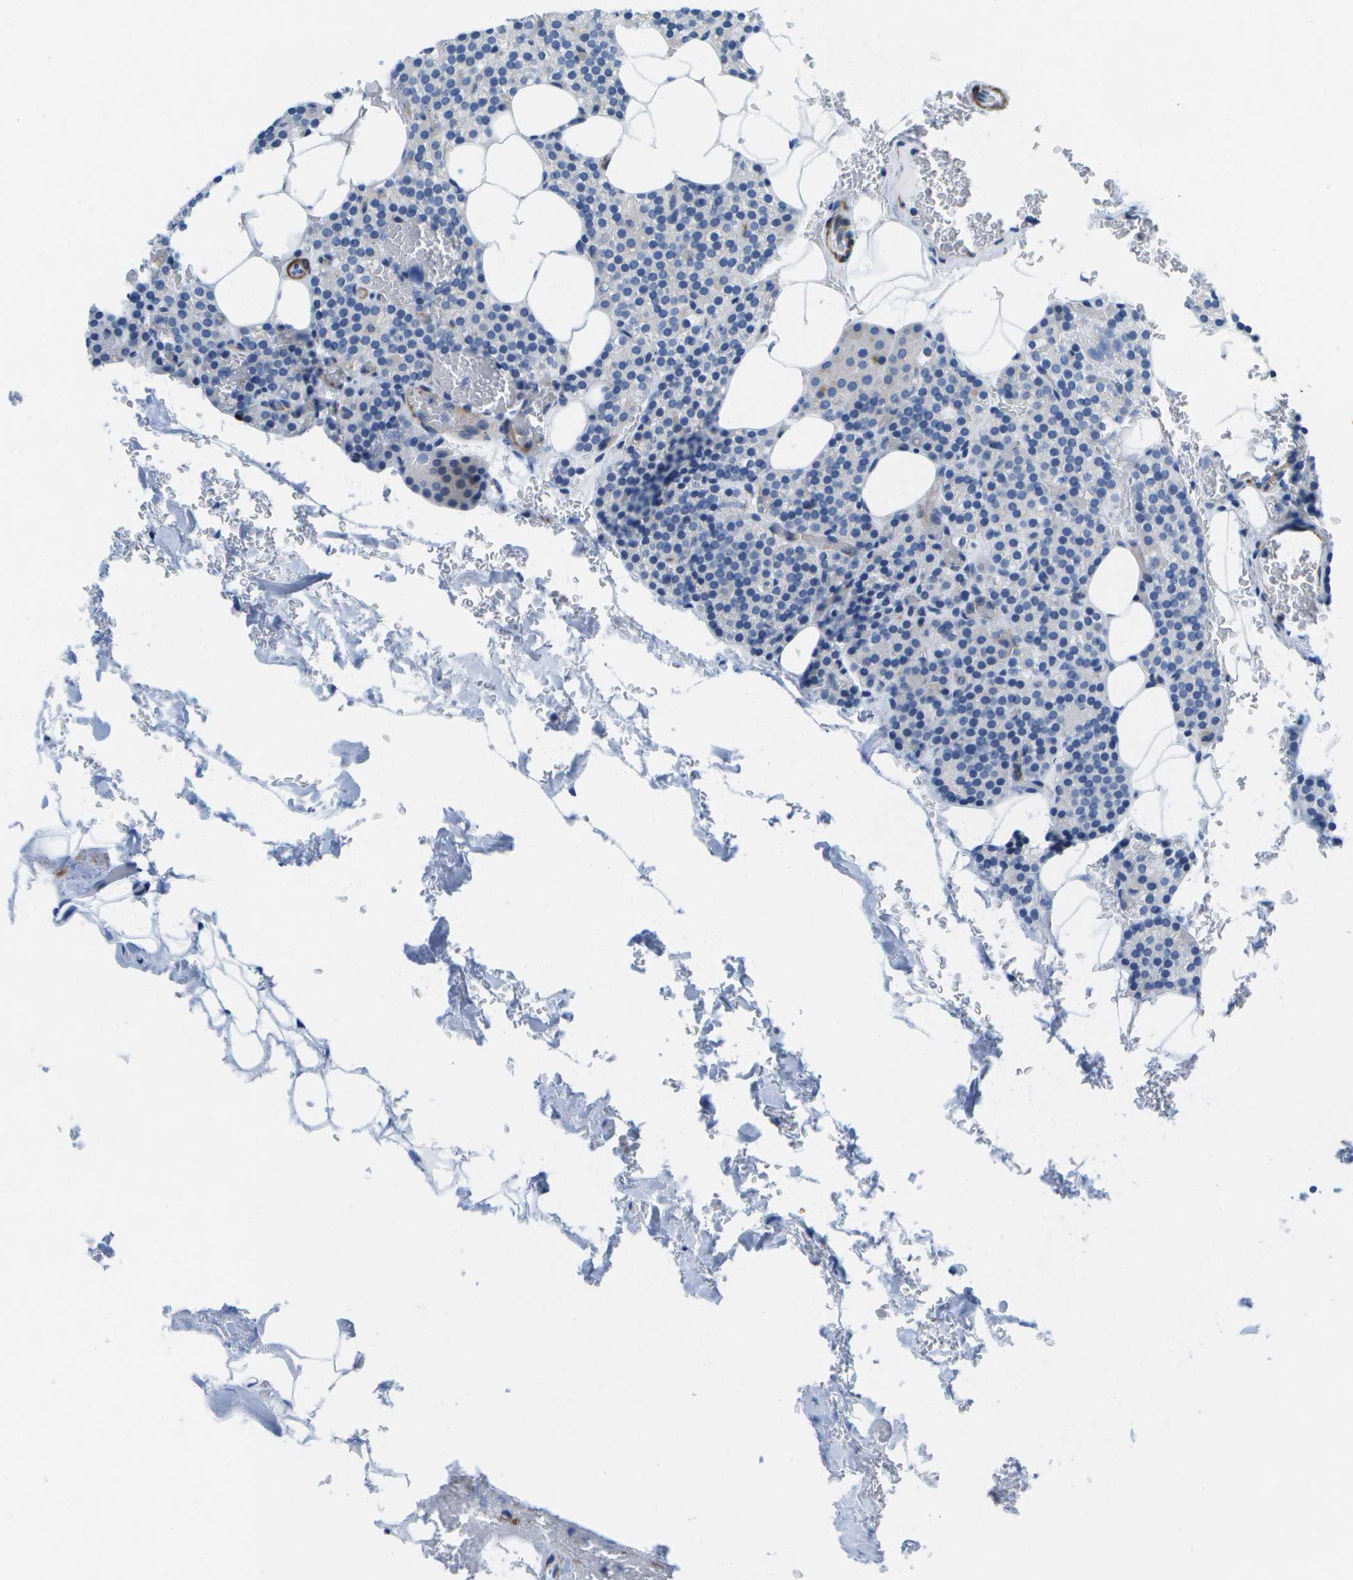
{"staining": {"intensity": "negative", "quantity": "none", "location": "none"}, "tissue": "parathyroid gland", "cell_type": "Glandular cells", "image_type": "normal", "snomed": [{"axis": "morphology", "description": "Normal tissue, NOS"}, {"axis": "morphology", "description": "Inflammation chronic"}, {"axis": "morphology", "description": "Goiter, colloid"}, {"axis": "topography", "description": "Thyroid gland"}, {"axis": "topography", "description": "Parathyroid gland"}], "caption": "High power microscopy photomicrograph of an immunohistochemistry micrograph of normal parathyroid gland, revealing no significant staining in glandular cells.", "gene": "ADGRG6", "patient": {"sex": "male", "age": 65}}